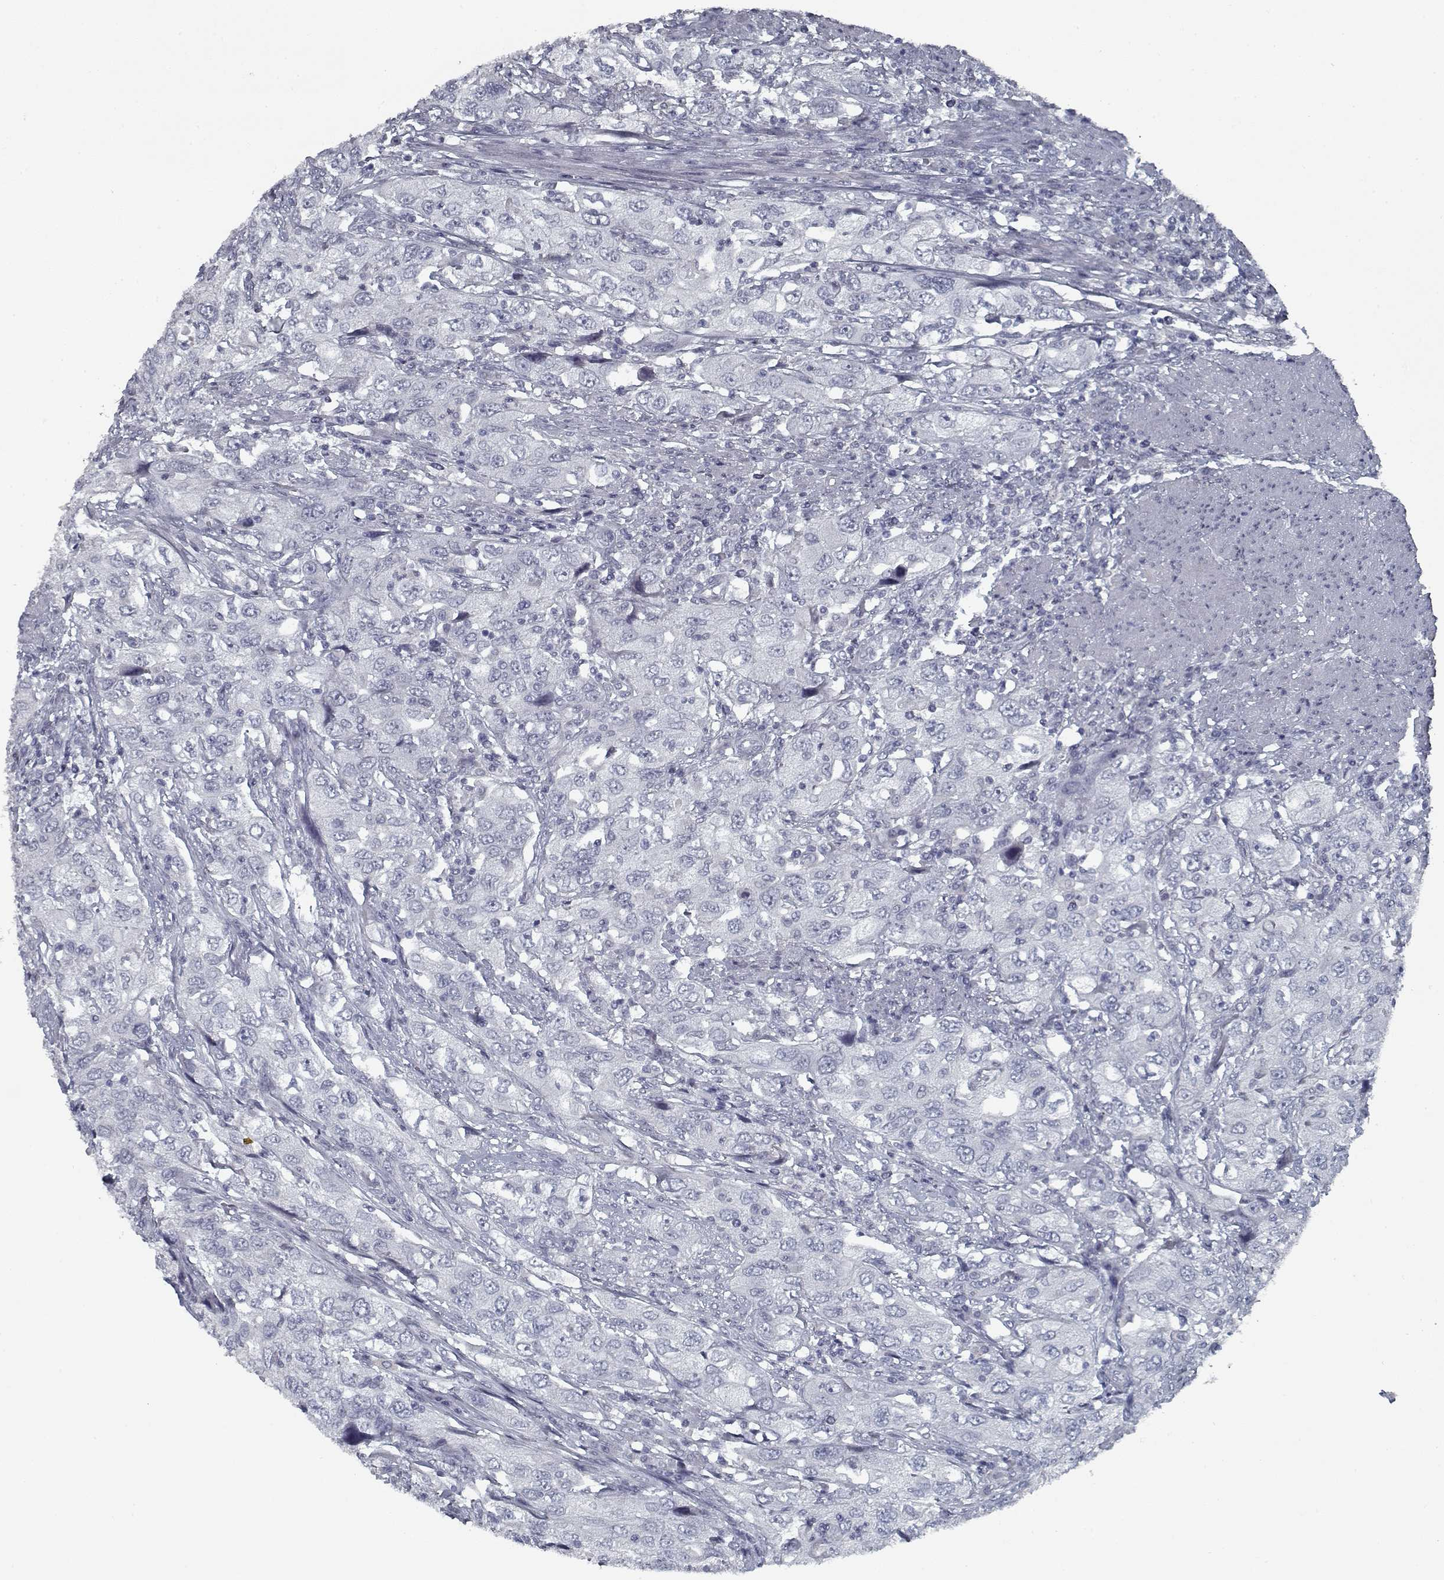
{"staining": {"intensity": "negative", "quantity": "none", "location": "none"}, "tissue": "urothelial cancer", "cell_type": "Tumor cells", "image_type": "cancer", "snomed": [{"axis": "morphology", "description": "Urothelial carcinoma, High grade"}, {"axis": "topography", "description": "Urinary bladder"}], "caption": "A histopathology image of urothelial carcinoma (high-grade) stained for a protein displays no brown staining in tumor cells.", "gene": "GAD2", "patient": {"sex": "male", "age": 76}}